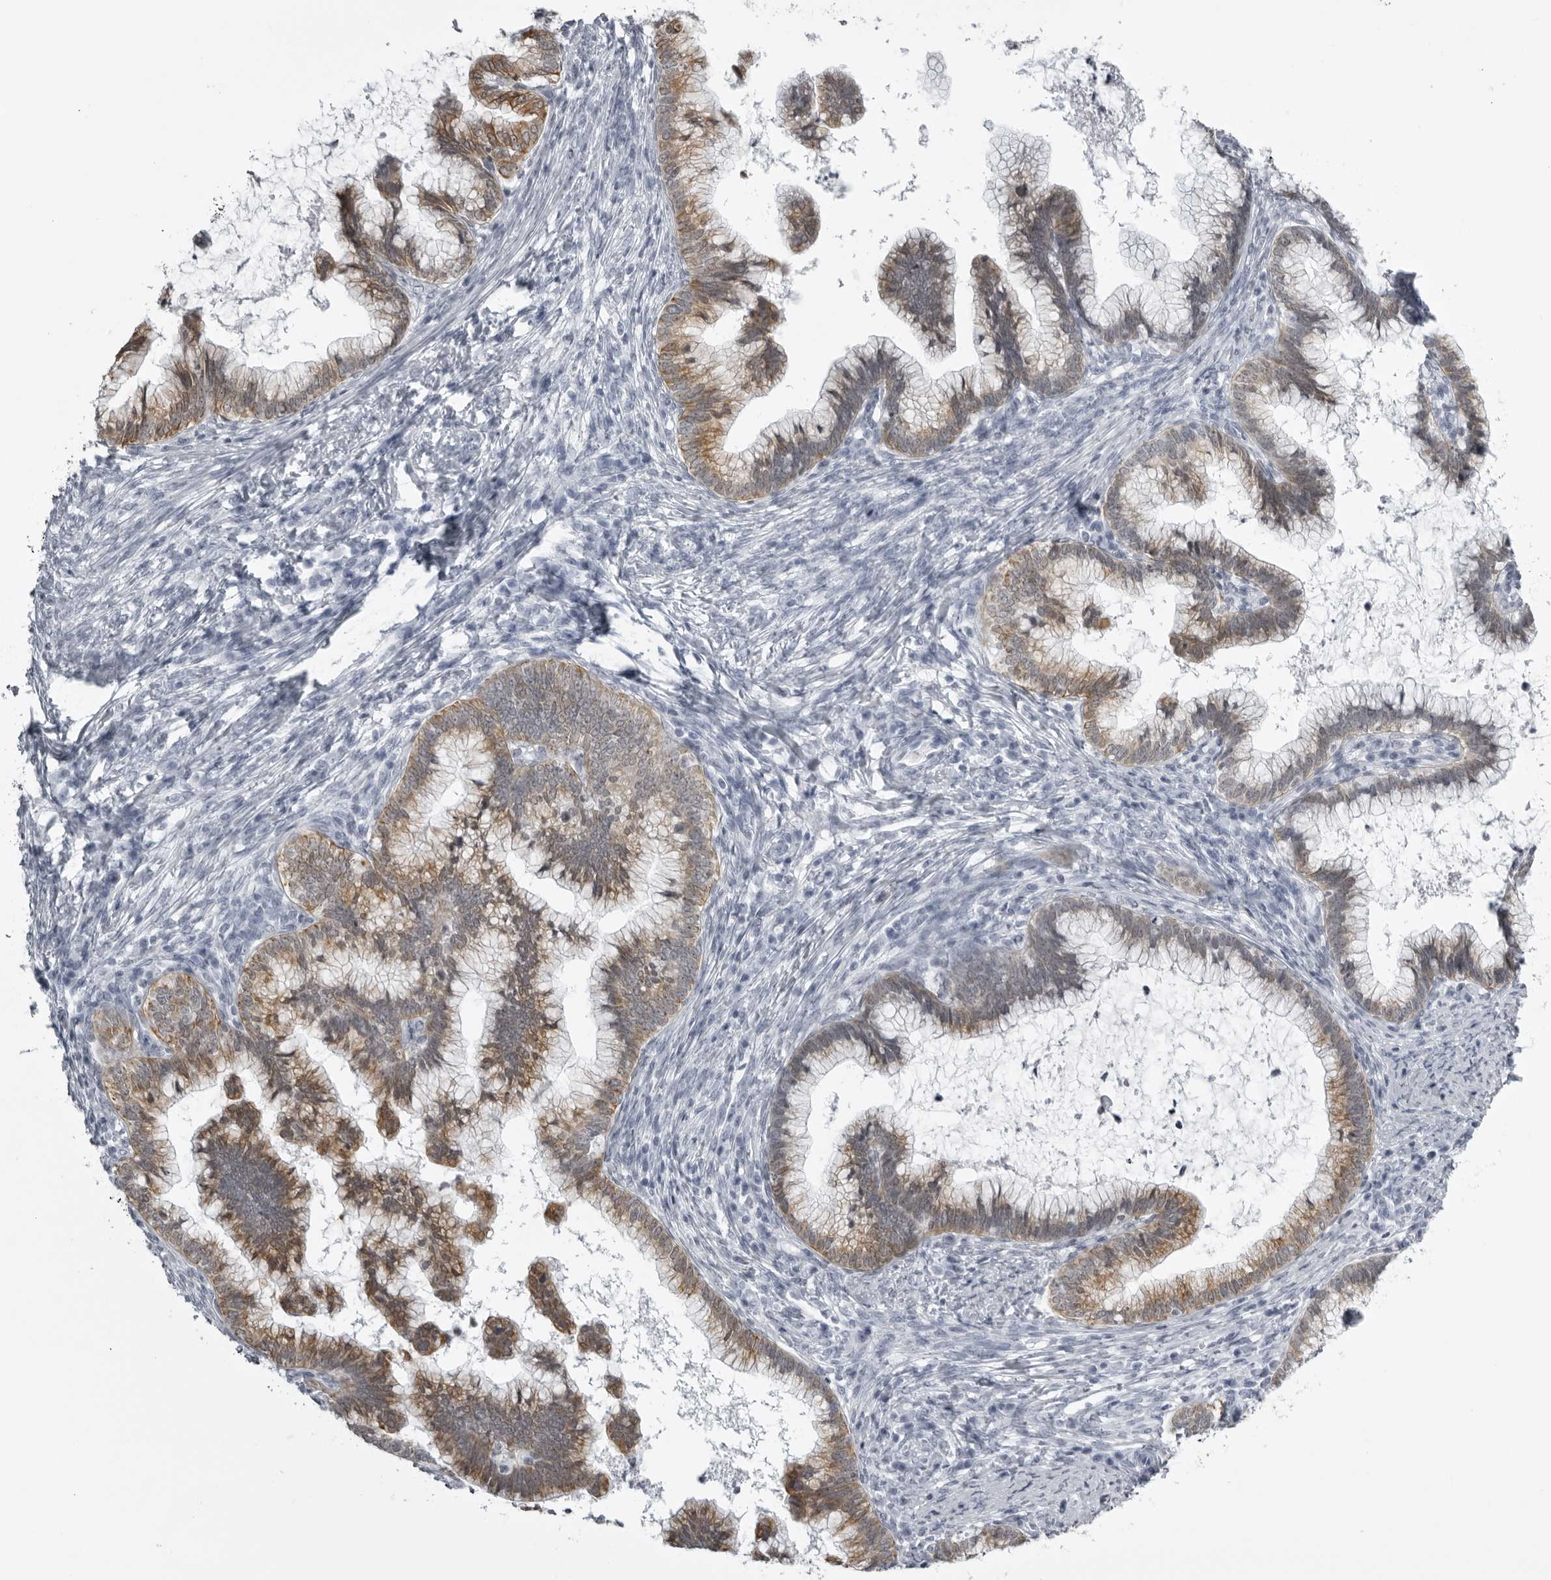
{"staining": {"intensity": "moderate", "quantity": ">75%", "location": "cytoplasmic/membranous"}, "tissue": "cervical cancer", "cell_type": "Tumor cells", "image_type": "cancer", "snomed": [{"axis": "morphology", "description": "Adenocarcinoma, NOS"}, {"axis": "topography", "description": "Cervix"}], "caption": "Immunohistochemistry (IHC) (DAB (3,3'-diaminobenzidine)) staining of cervical cancer (adenocarcinoma) demonstrates moderate cytoplasmic/membranous protein staining in approximately >75% of tumor cells. The protein is stained brown, and the nuclei are stained in blue (DAB (3,3'-diaminobenzidine) IHC with brightfield microscopy, high magnification).", "gene": "UROD", "patient": {"sex": "female", "age": 36}}